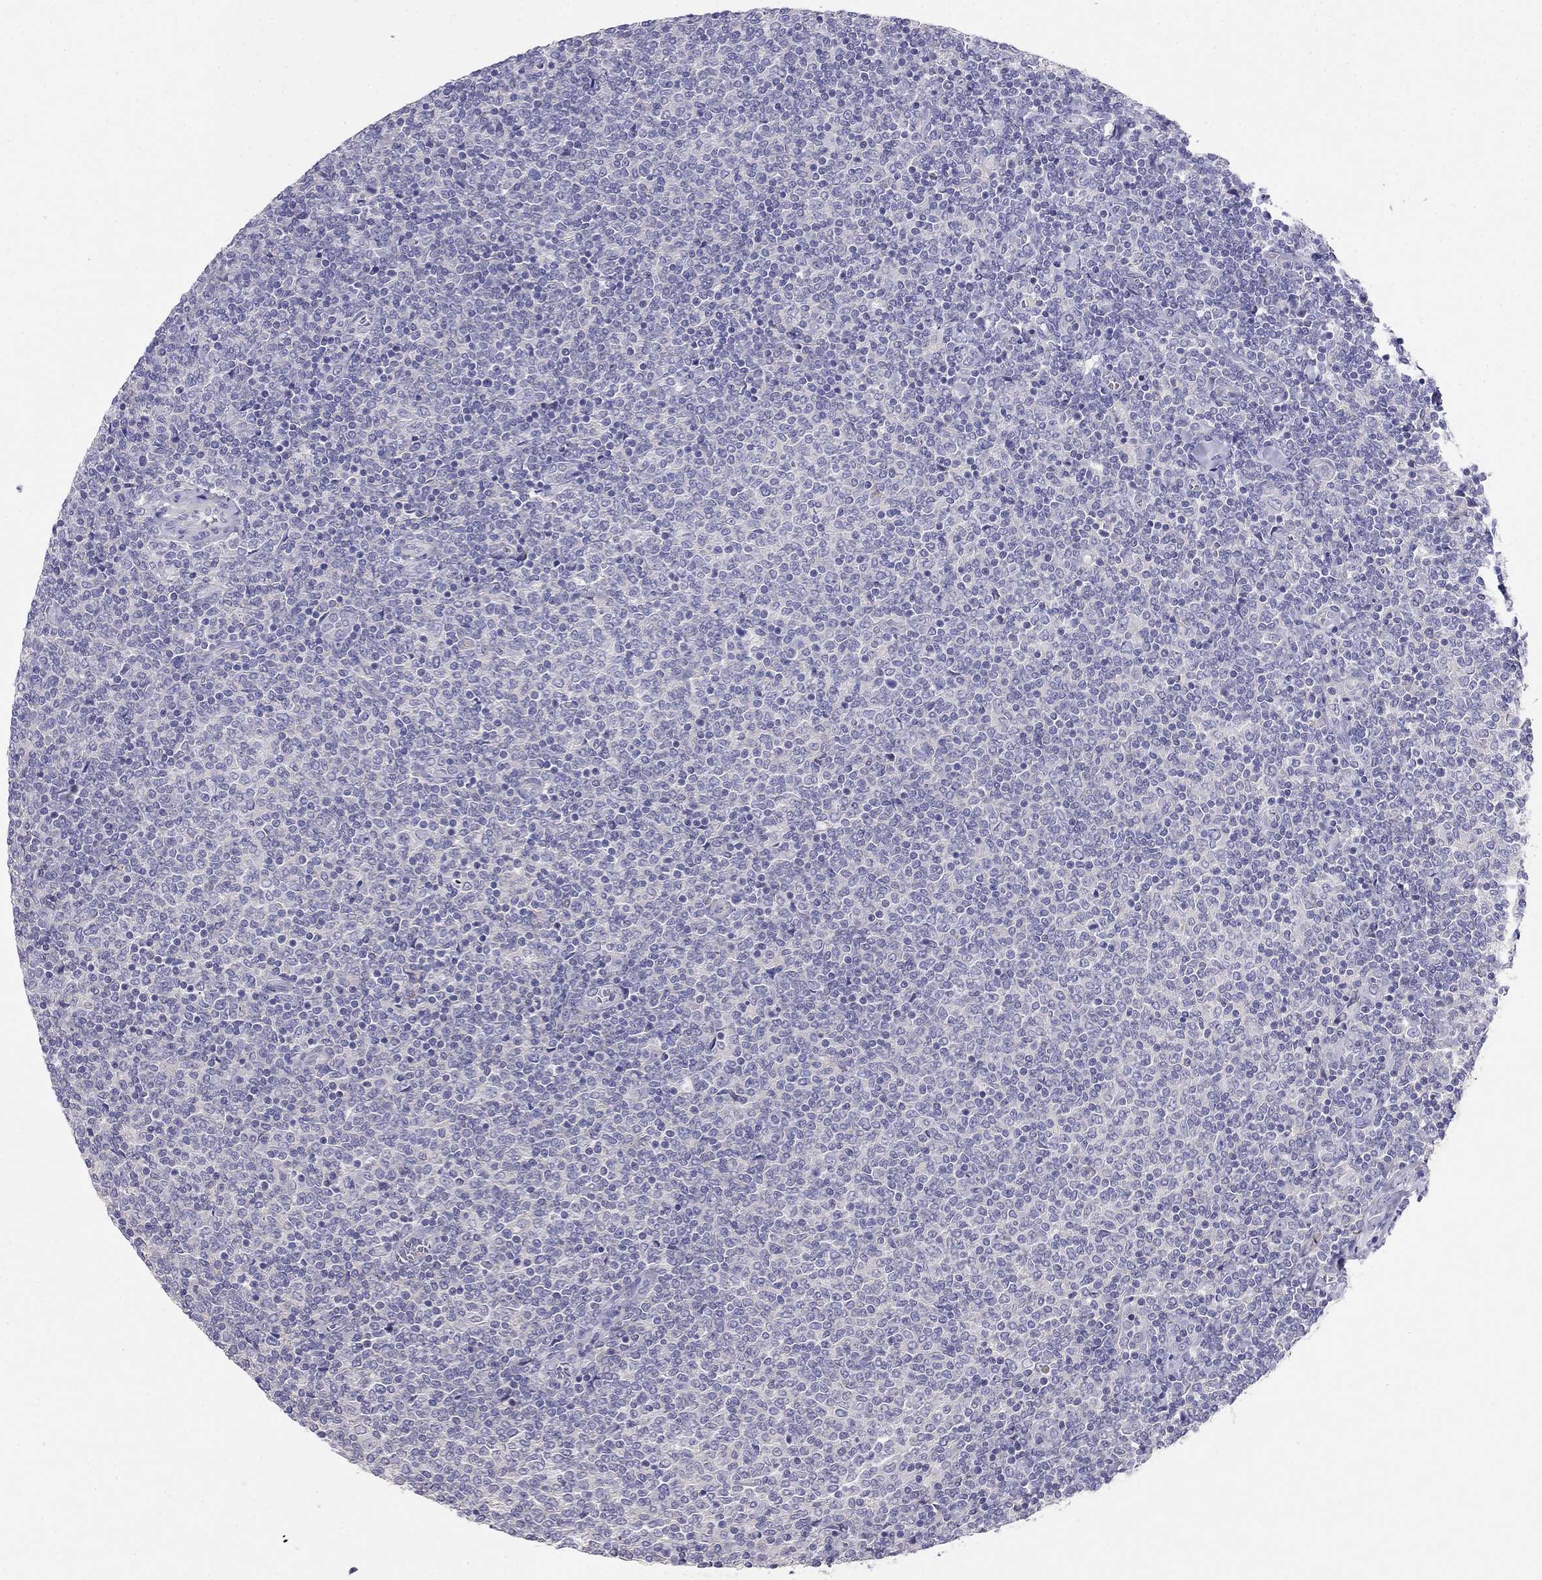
{"staining": {"intensity": "negative", "quantity": "none", "location": "none"}, "tissue": "lymphoma", "cell_type": "Tumor cells", "image_type": "cancer", "snomed": [{"axis": "morphology", "description": "Malignant lymphoma, non-Hodgkin's type, Low grade"}, {"axis": "topography", "description": "Lymph node"}], "caption": "Tumor cells are negative for protein expression in human lymphoma.", "gene": "LY6H", "patient": {"sex": "male", "age": 52}}